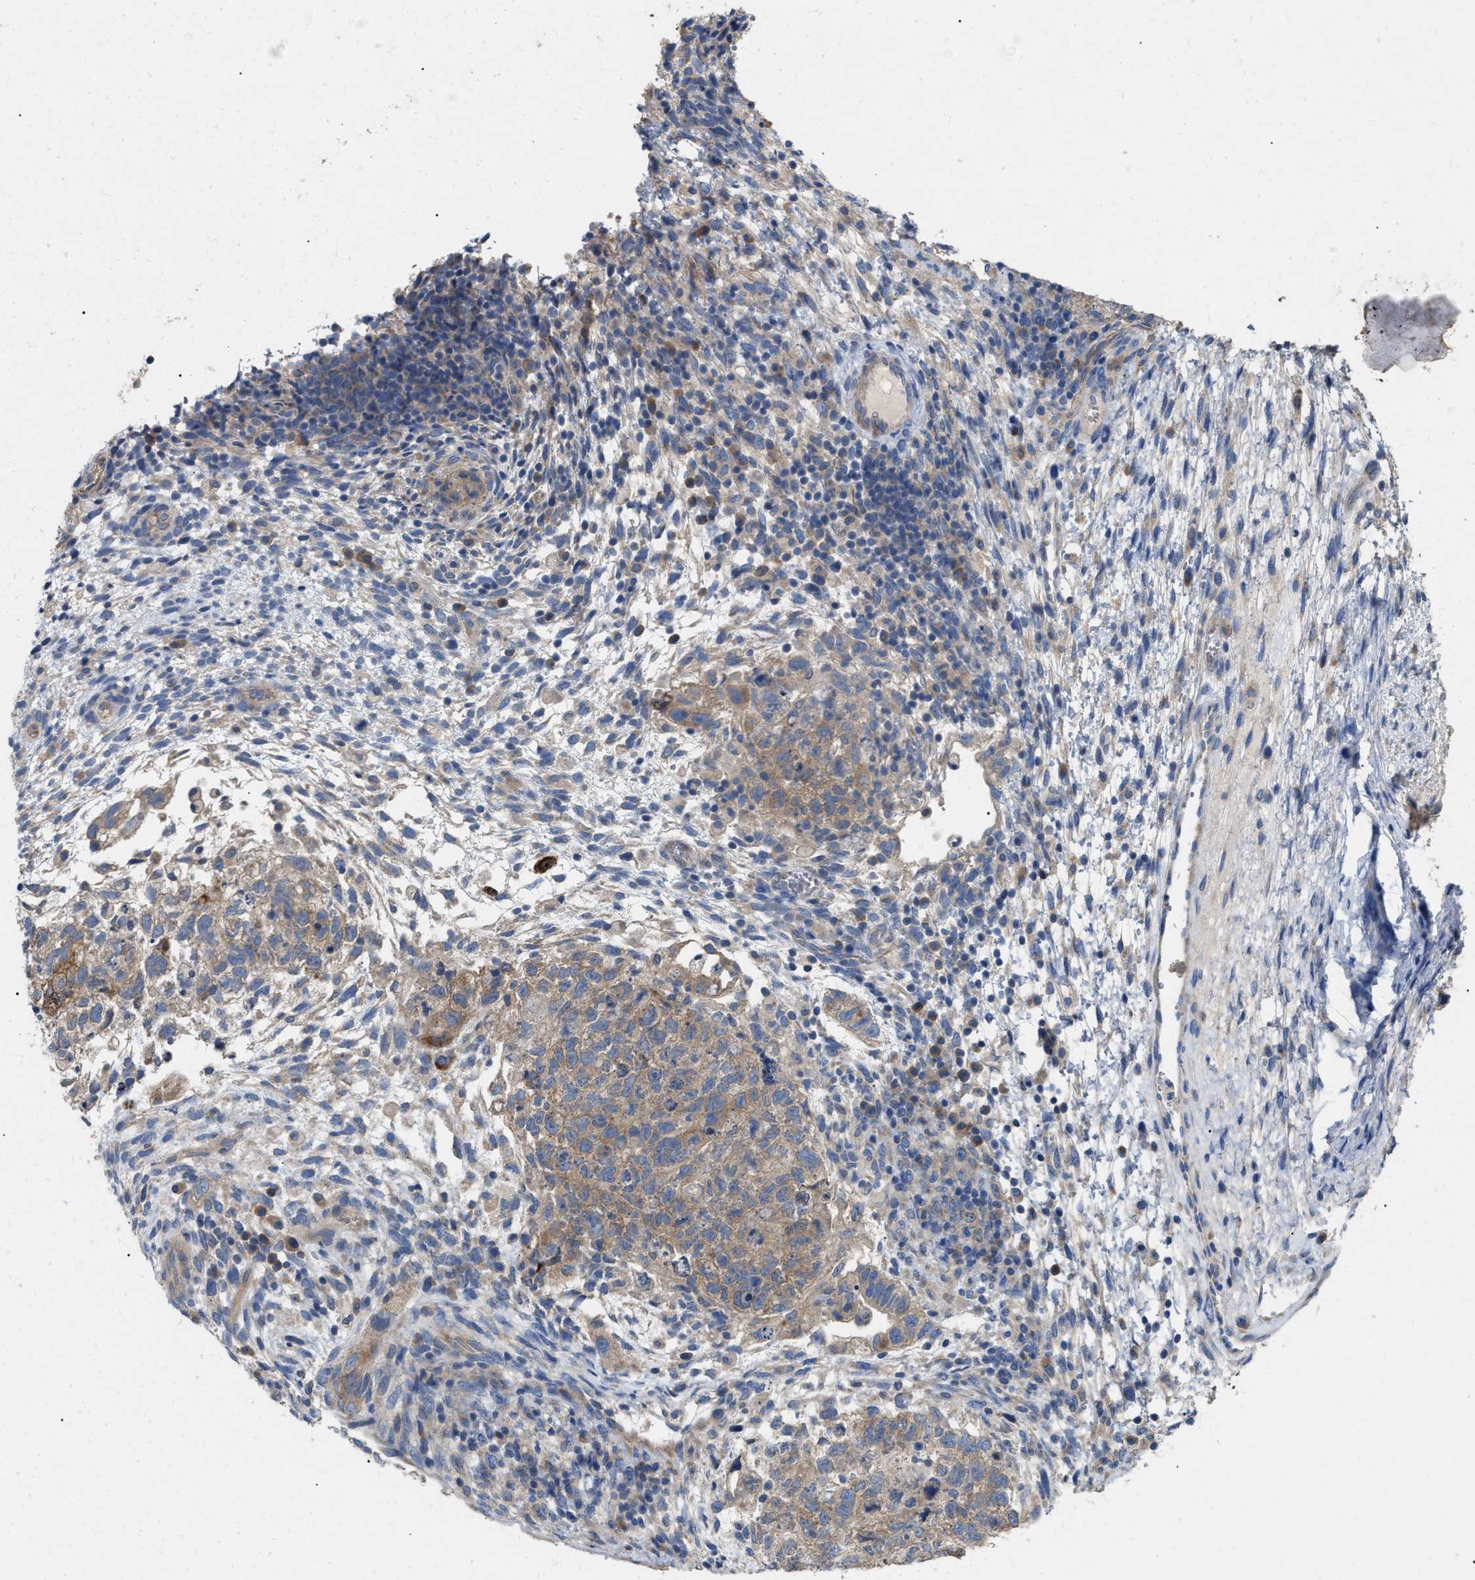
{"staining": {"intensity": "moderate", "quantity": "<25%", "location": "cytoplasmic/membranous"}, "tissue": "testis cancer", "cell_type": "Tumor cells", "image_type": "cancer", "snomed": [{"axis": "morphology", "description": "Carcinoma, Embryonal, NOS"}, {"axis": "topography", "description": "Testis"}], "caption": "This is a histology image of IHC staining of embryonal carcinoma (testis), which shows moderate expression in the cytoplasmic/membranous of tumor cells.", "gene": "DHX58", "patient": {"sex": "male", "age": 36}}